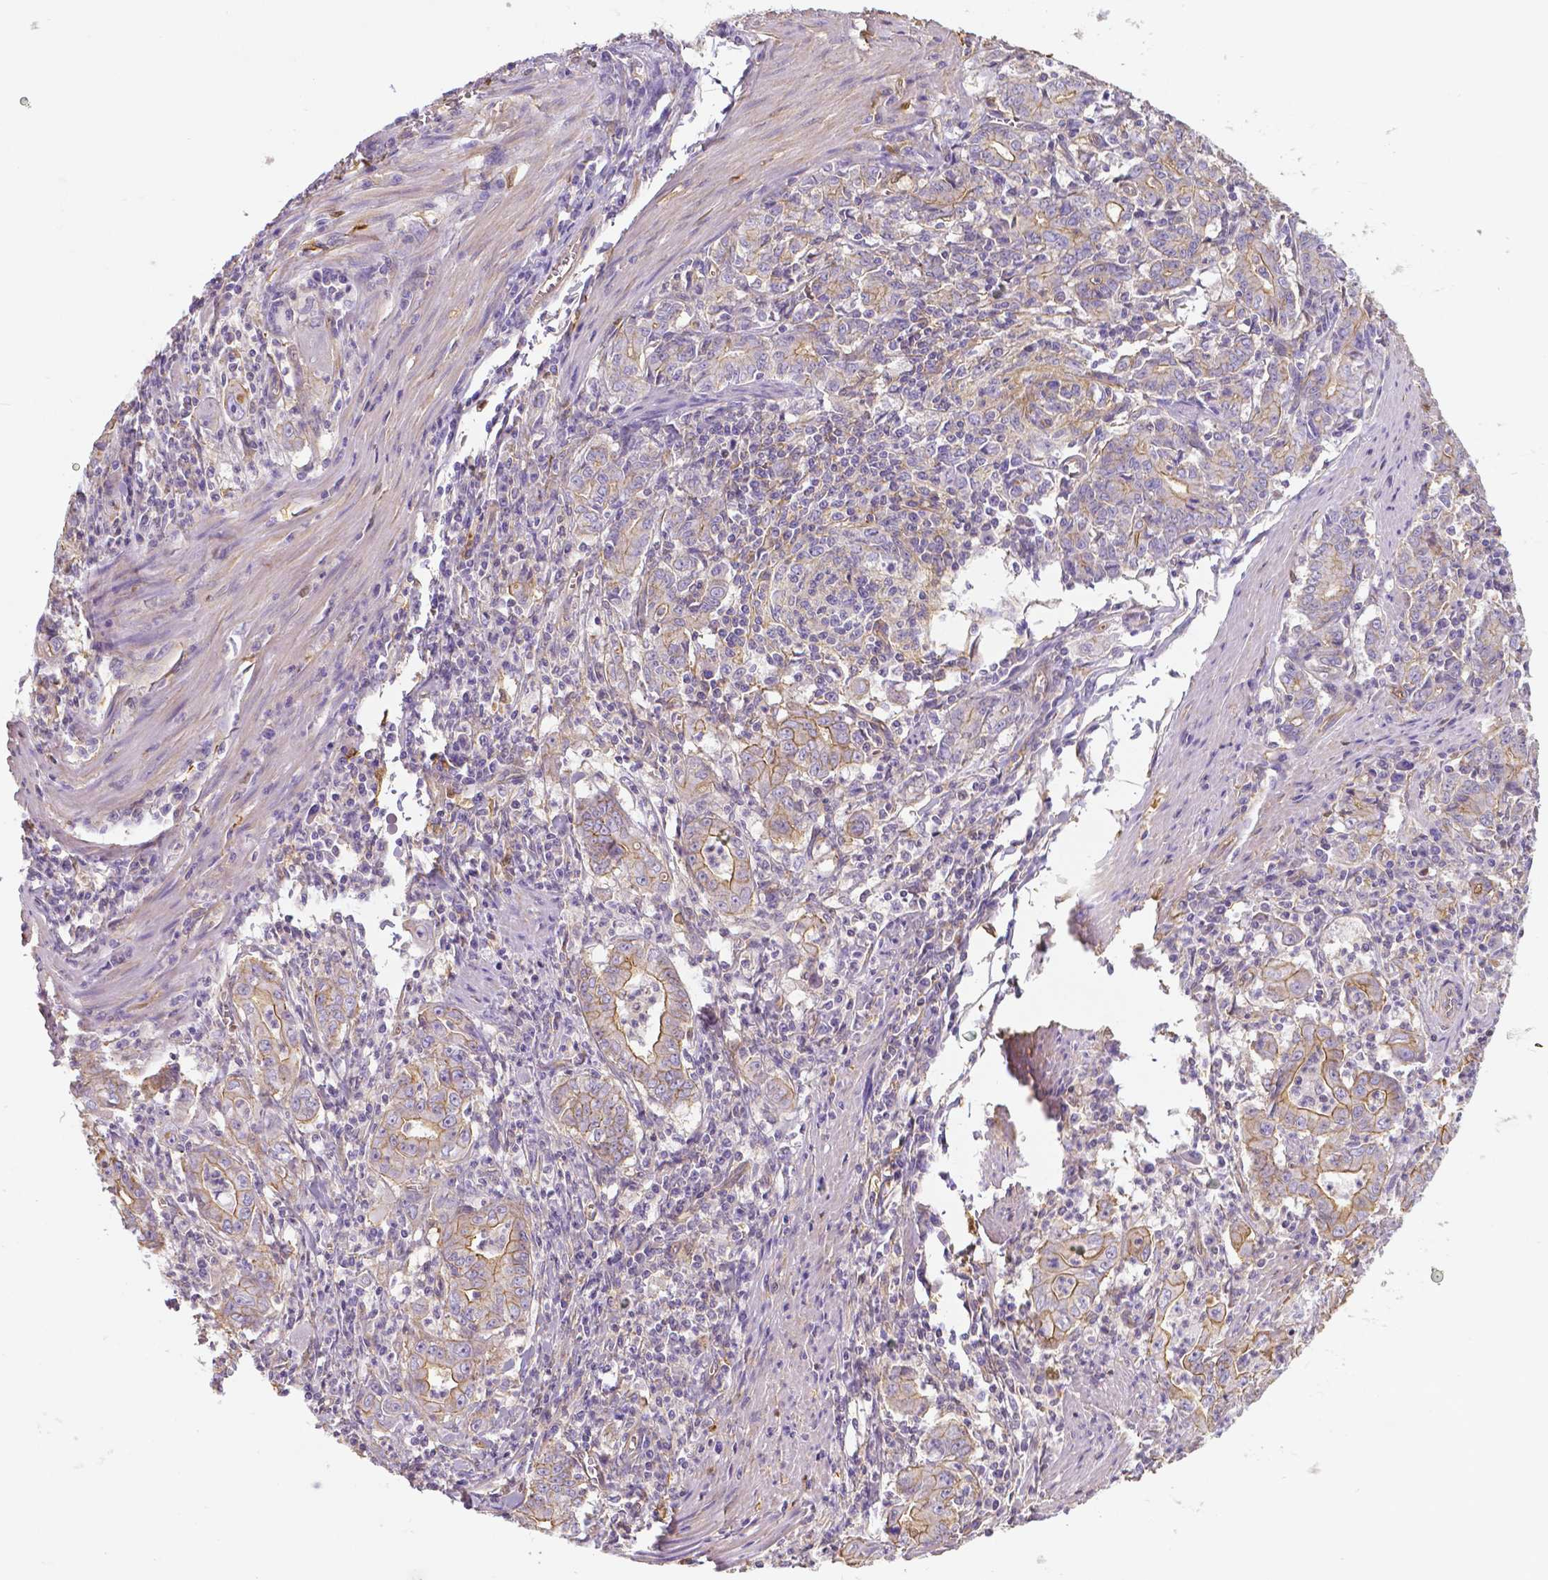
{"staining": {"intensity": "strong", "quantity": "25%-75%", "location": "cytoplasmic/membranous"}, "tissue": "stomach cancer", "cell_type": "Tumor cells", "image_type": "cancer", "snomed": [{"axis": "morphology", "description": "Adenocarcinoma, NOS"}, {"axis": "topography", "description": "Stomach, upper"}], "caption": "Protein staining of adenocarcinoma (stomach) tissue demonstrates strong cytoplasmic/membranous expression in approximately 25%-75% of tumor cells.", "gene": "CRMP1", "patient": {"sex": "female", "age": 79}}